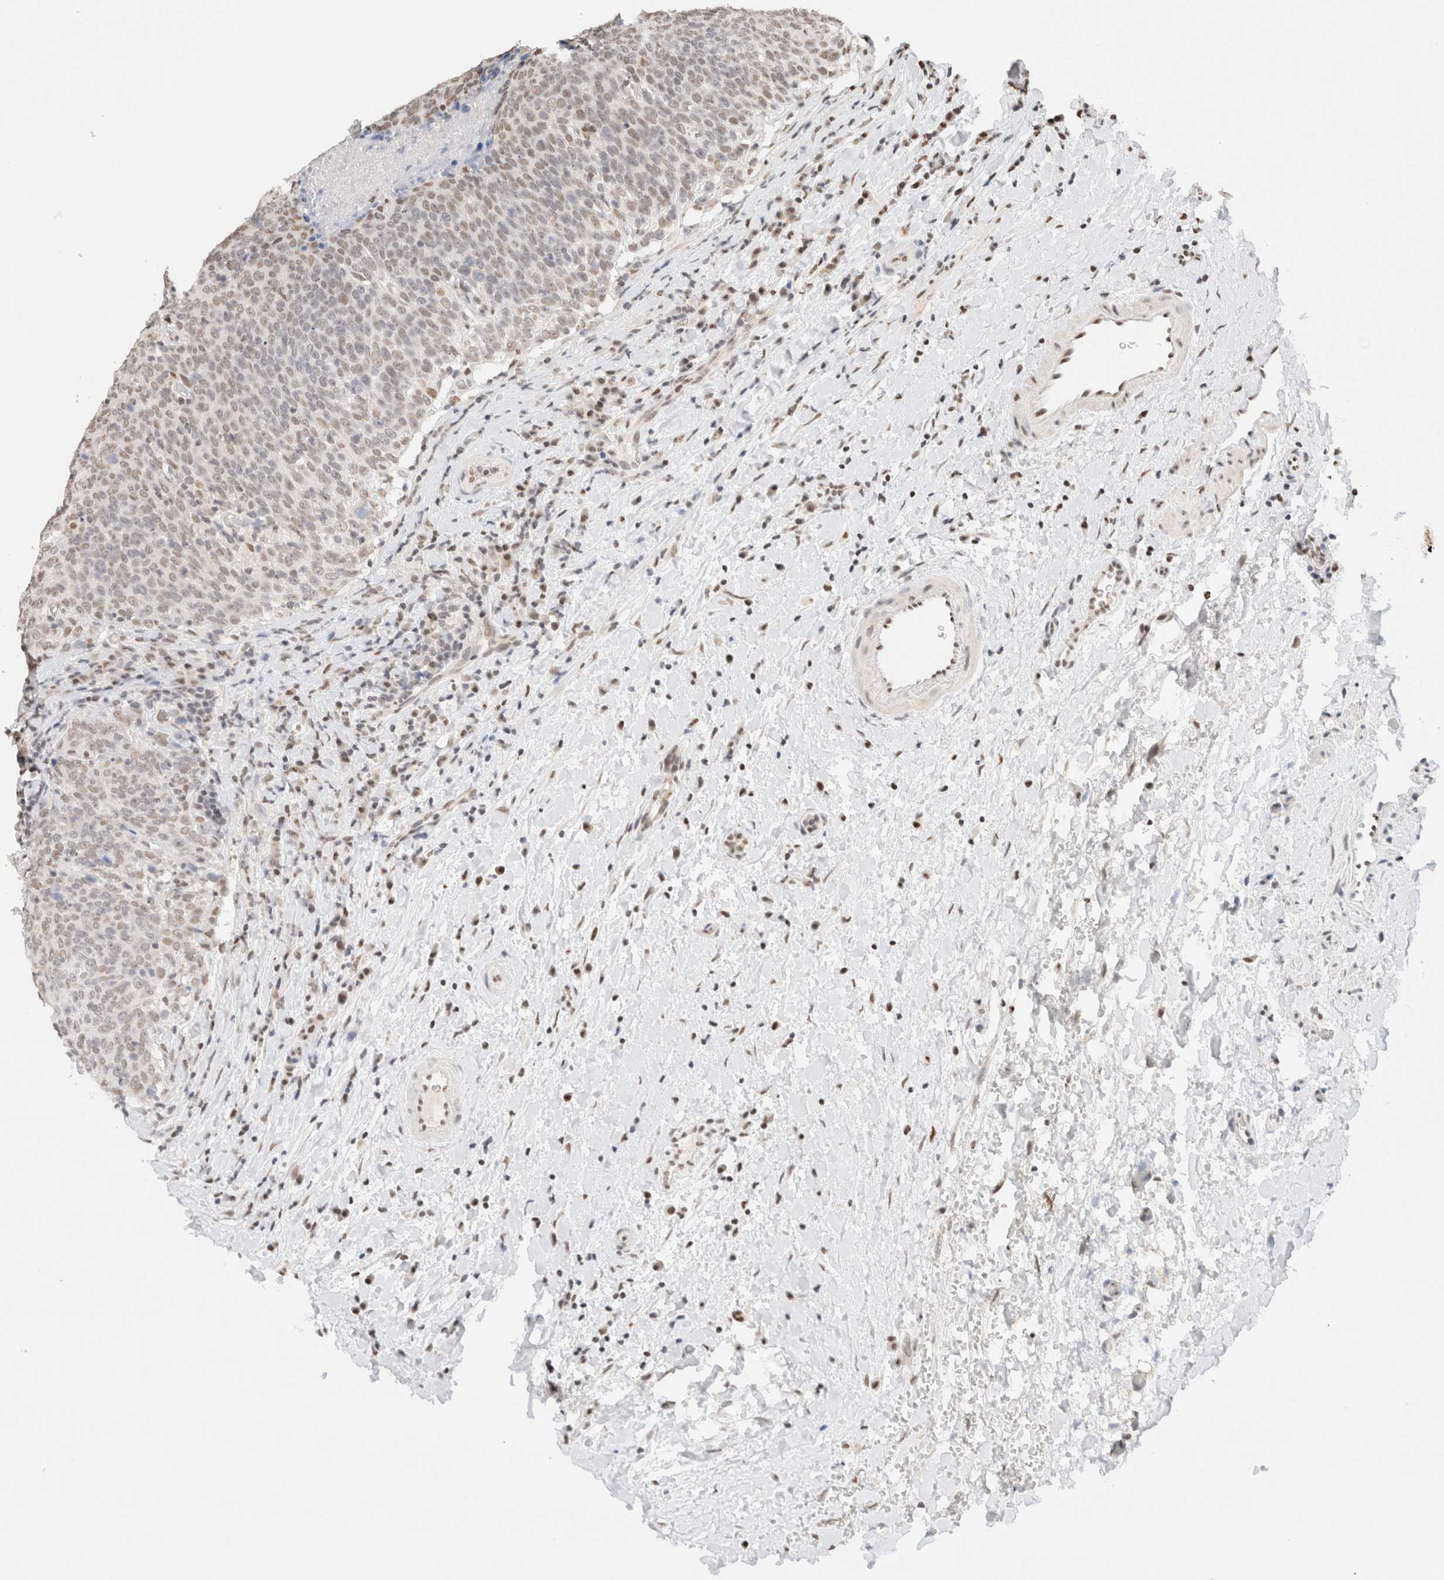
{"staining": {"intensity": "weak", "quantity": "25%-75%", "location": "nuclear"}, "tissue": "head and neck cancer", "cell_type": "Tumor cells", "image_type": "cancer", "snomed": [{"axis": "morphology", "description": "Squamous cell carcinoma, NOS"}, {"axis": "morphology", "description": "Squamous cell carcinoma, metastatic, NOS"}, {"axis": "topography", "description": "Lymph node"}, {"axis": "topography", "description": "Head-Neck"}], "caption": "Weak nuclear staining is present in about 25%-75% of tumor cells in head and neck cancer. Immunohistochemistry (ihc) stains the protein in brown and the nuclei are stained blue.", "gene": "SUPT3H", "patient": {"sex": "male", "age": 62}}